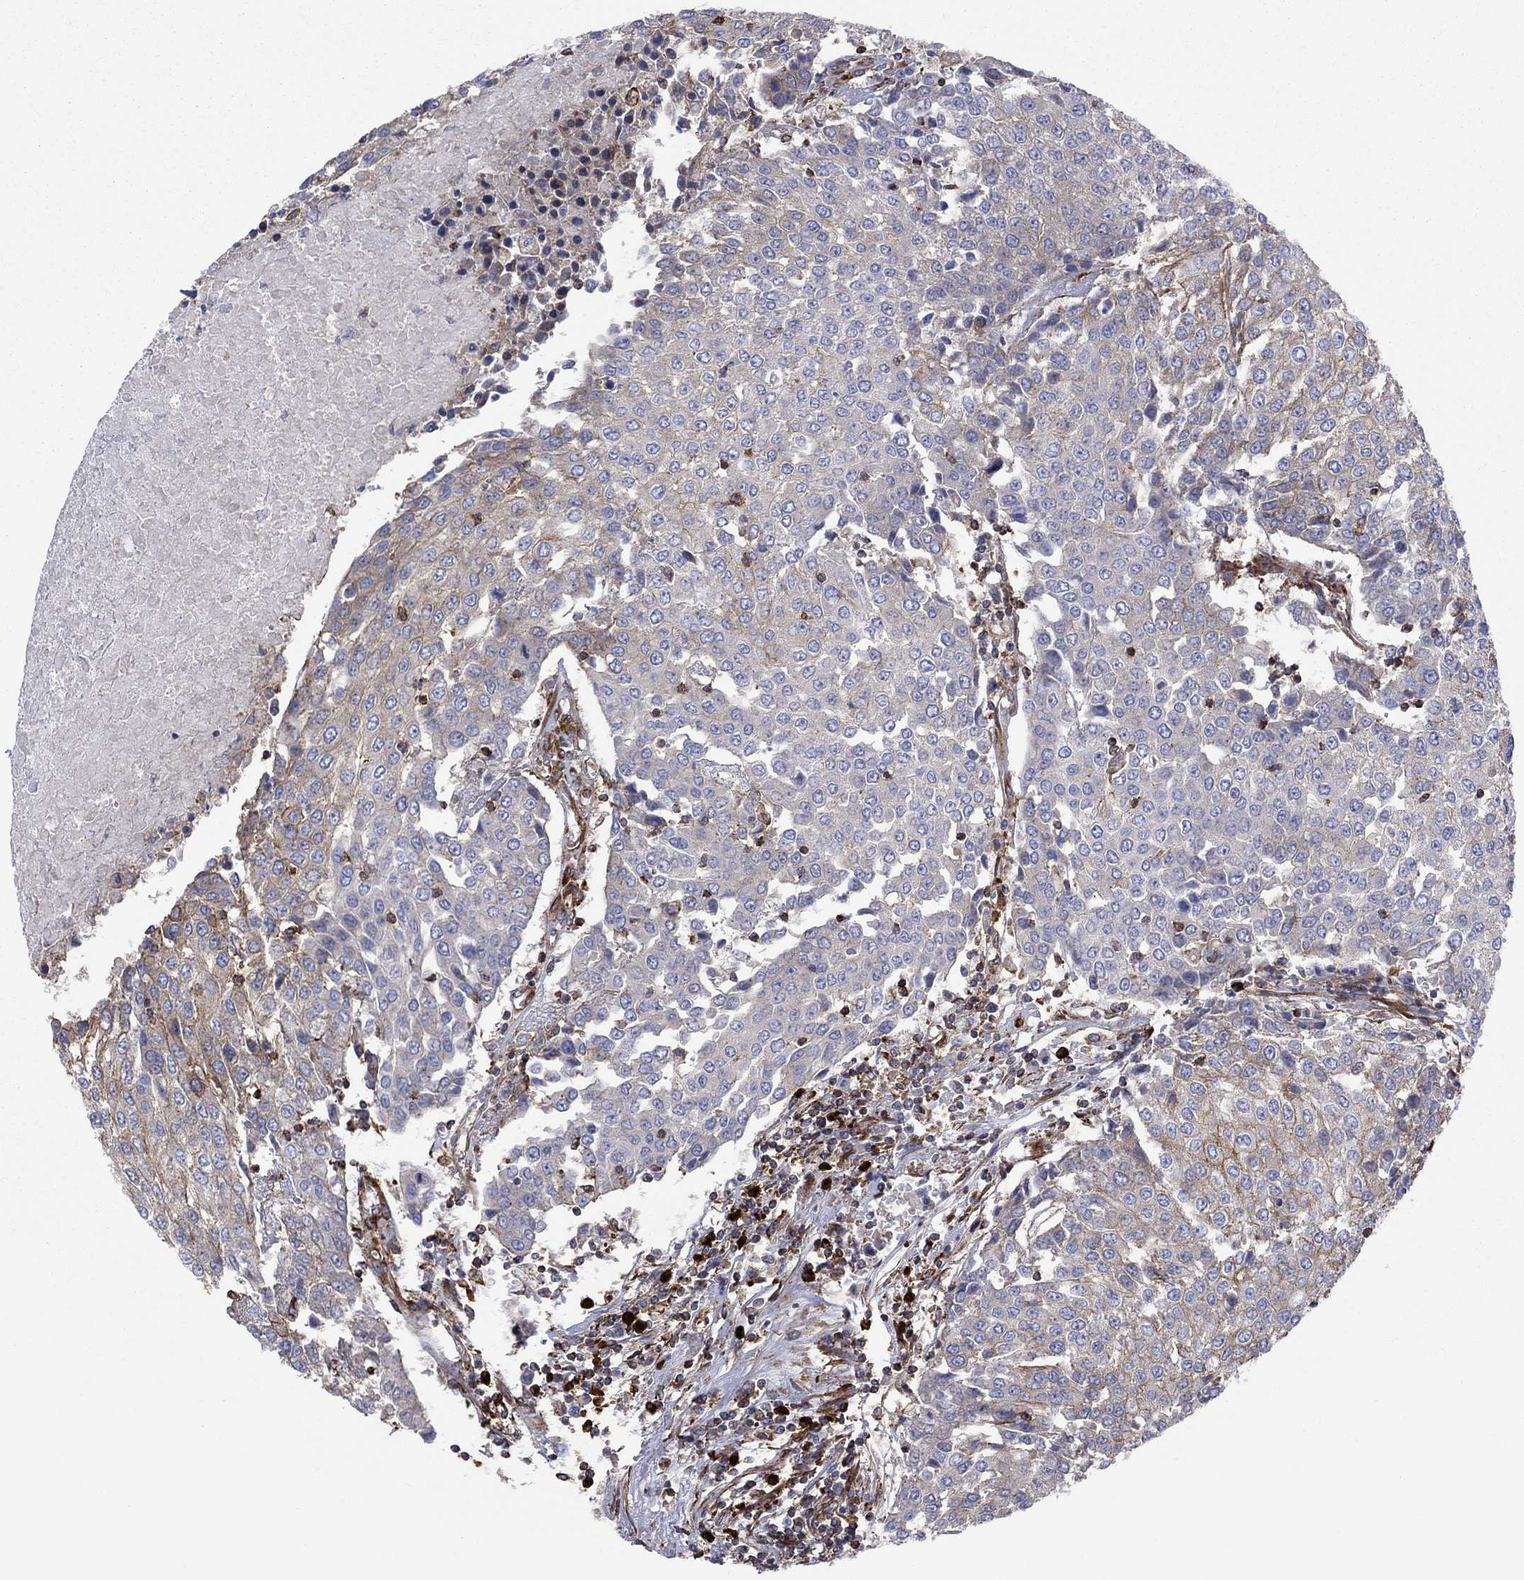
{"staining": {"intensity": "moderate", "quantity": "<25%", "location": "cytoplasmic/membranous"}, "tissue": "urothelial cancer", "cell_type": "Tumor cells", "image_type": "cancer", "snomed": [{"axis": "morphology", "description": "Urothelial carcinoma, High grade"}, {"axis": "topography", "description": "Urinary bladder"}], "caption": "The immunohistochemical stain highlights moderate cytoplasmic/membranous positivity in tumor cells of urothelial carcinoma (high-grade) tissue. The staining was performed using DAB to visualize the protein expression in brown, while the nuclei were stained in blue with hematoxylin (Magnification: 20x).", "gene": "PAG1", "patient": {"sex": "female", "age": 85}}